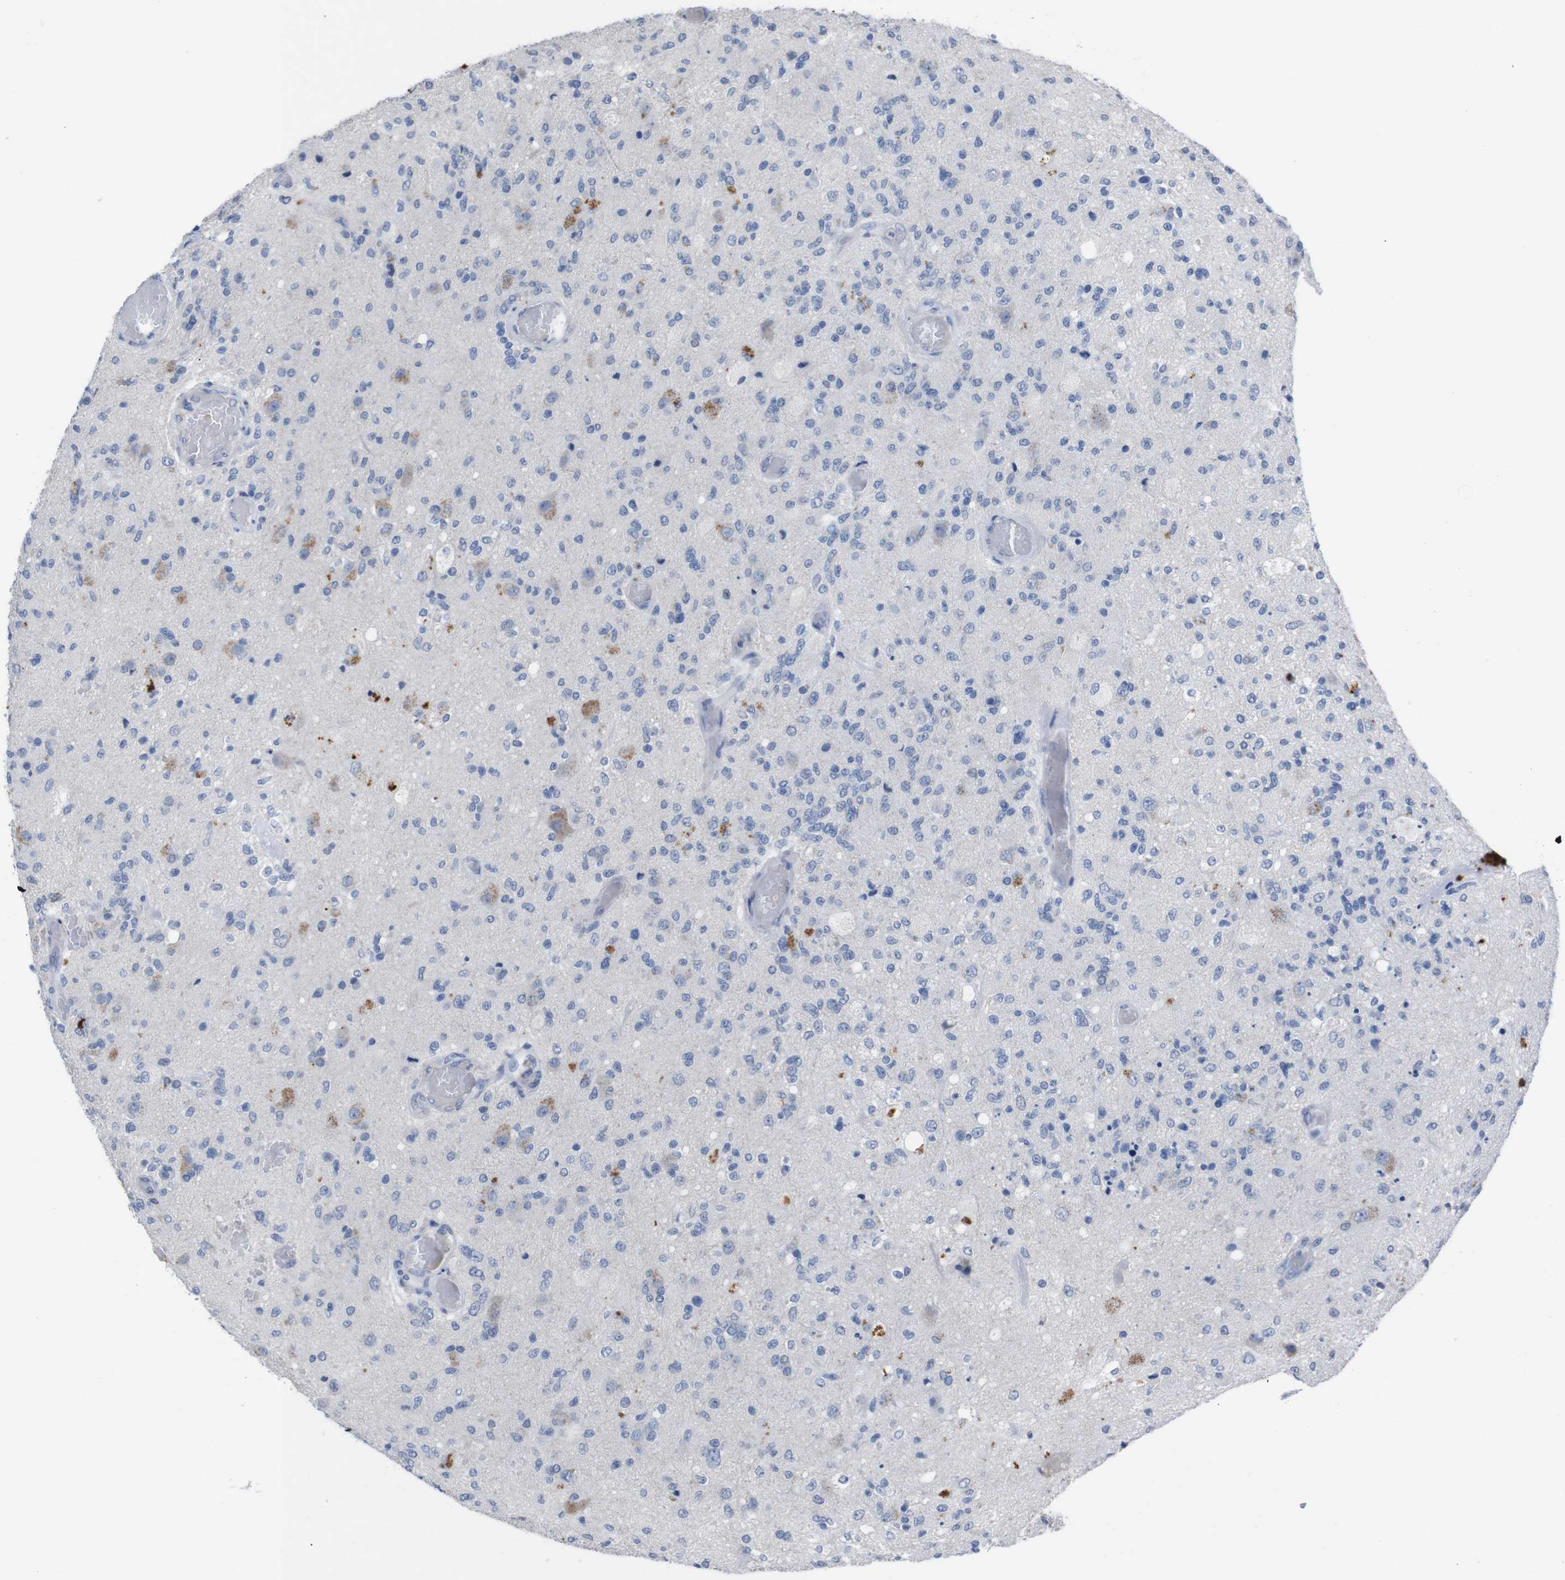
{"staining": {"intensity": "moderate", "quantity": "<25%", "location": "cytoplasmic/membranous"}, "tissue": "glioma", "cell_type": "Tumor cells", "image_type": "cancer", "snomed": [{"axis": "morphology", "description": "Normal tissue, NOS"}, {"axis": "morphology", "description": "Glioma, malignant, High grade"}, {"axis": "topography", "description": "Cerebral cortex"}], "caption": "Moderate cytoplasmic/membranous positivity for a protein is identified in approximately <25% of tumor cells of malignant glioma (high-grade) using immunohistochemistry.", "gene": "IRF4", "patient": {"sex": "male", "age": 77}}